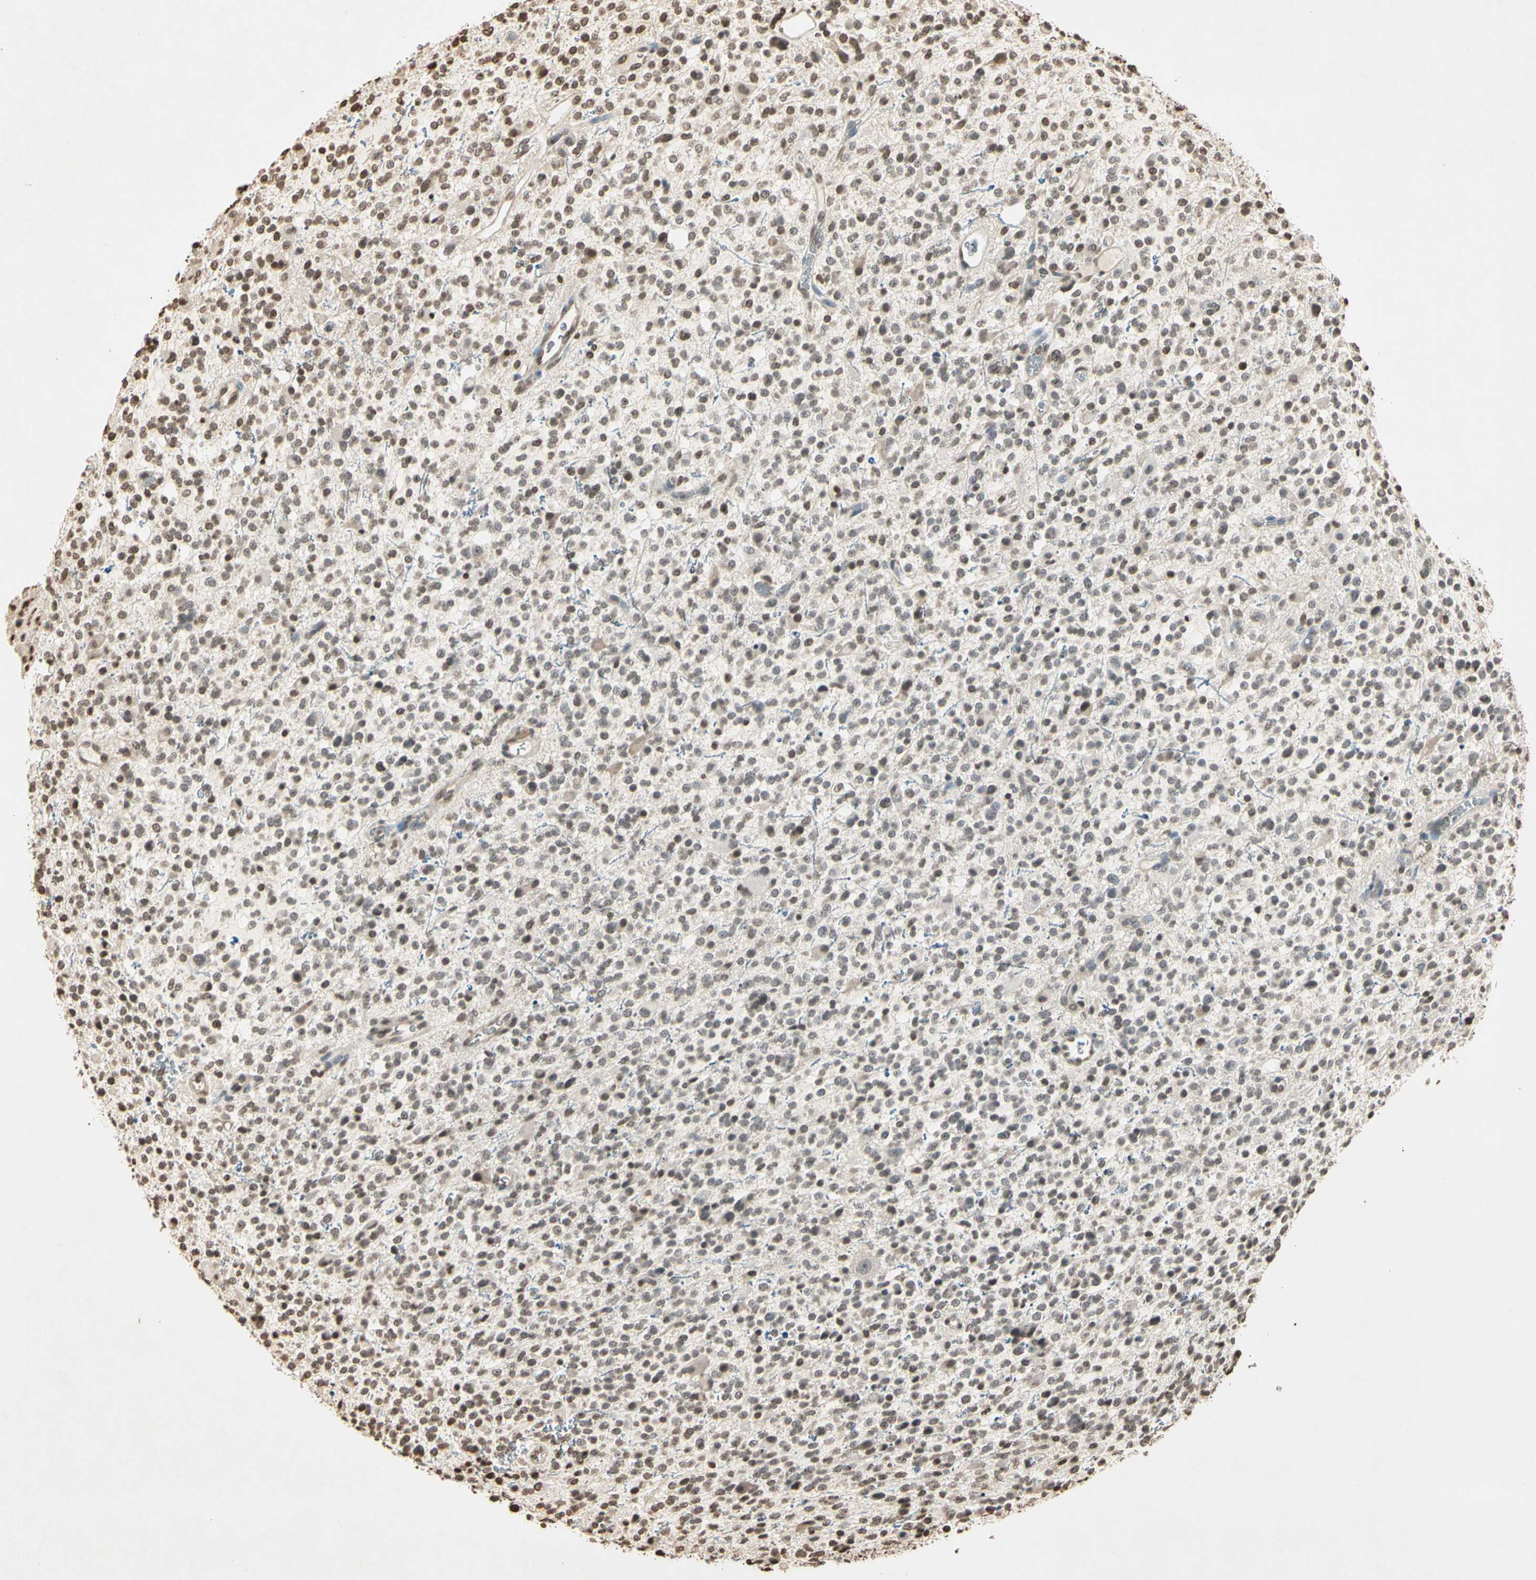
{"staining": {"intensity": "moderate", "quantity": "25%-75%", "location": "nuclear"}, "tissue": "glioma", "cell_type": "Tumor cells", "image_type": "cancer", "snomed": [{"axis": "morphology", "description": "Glioma, malignant, High grade"}, {"axis": "topography", "description": "Brain"}], "caption": "A brown stain labels moderate nuclear expression of a protein in glioma tumor cells.", "gene": "TOP1", "patient": {"sex": "male", "age": 48}}